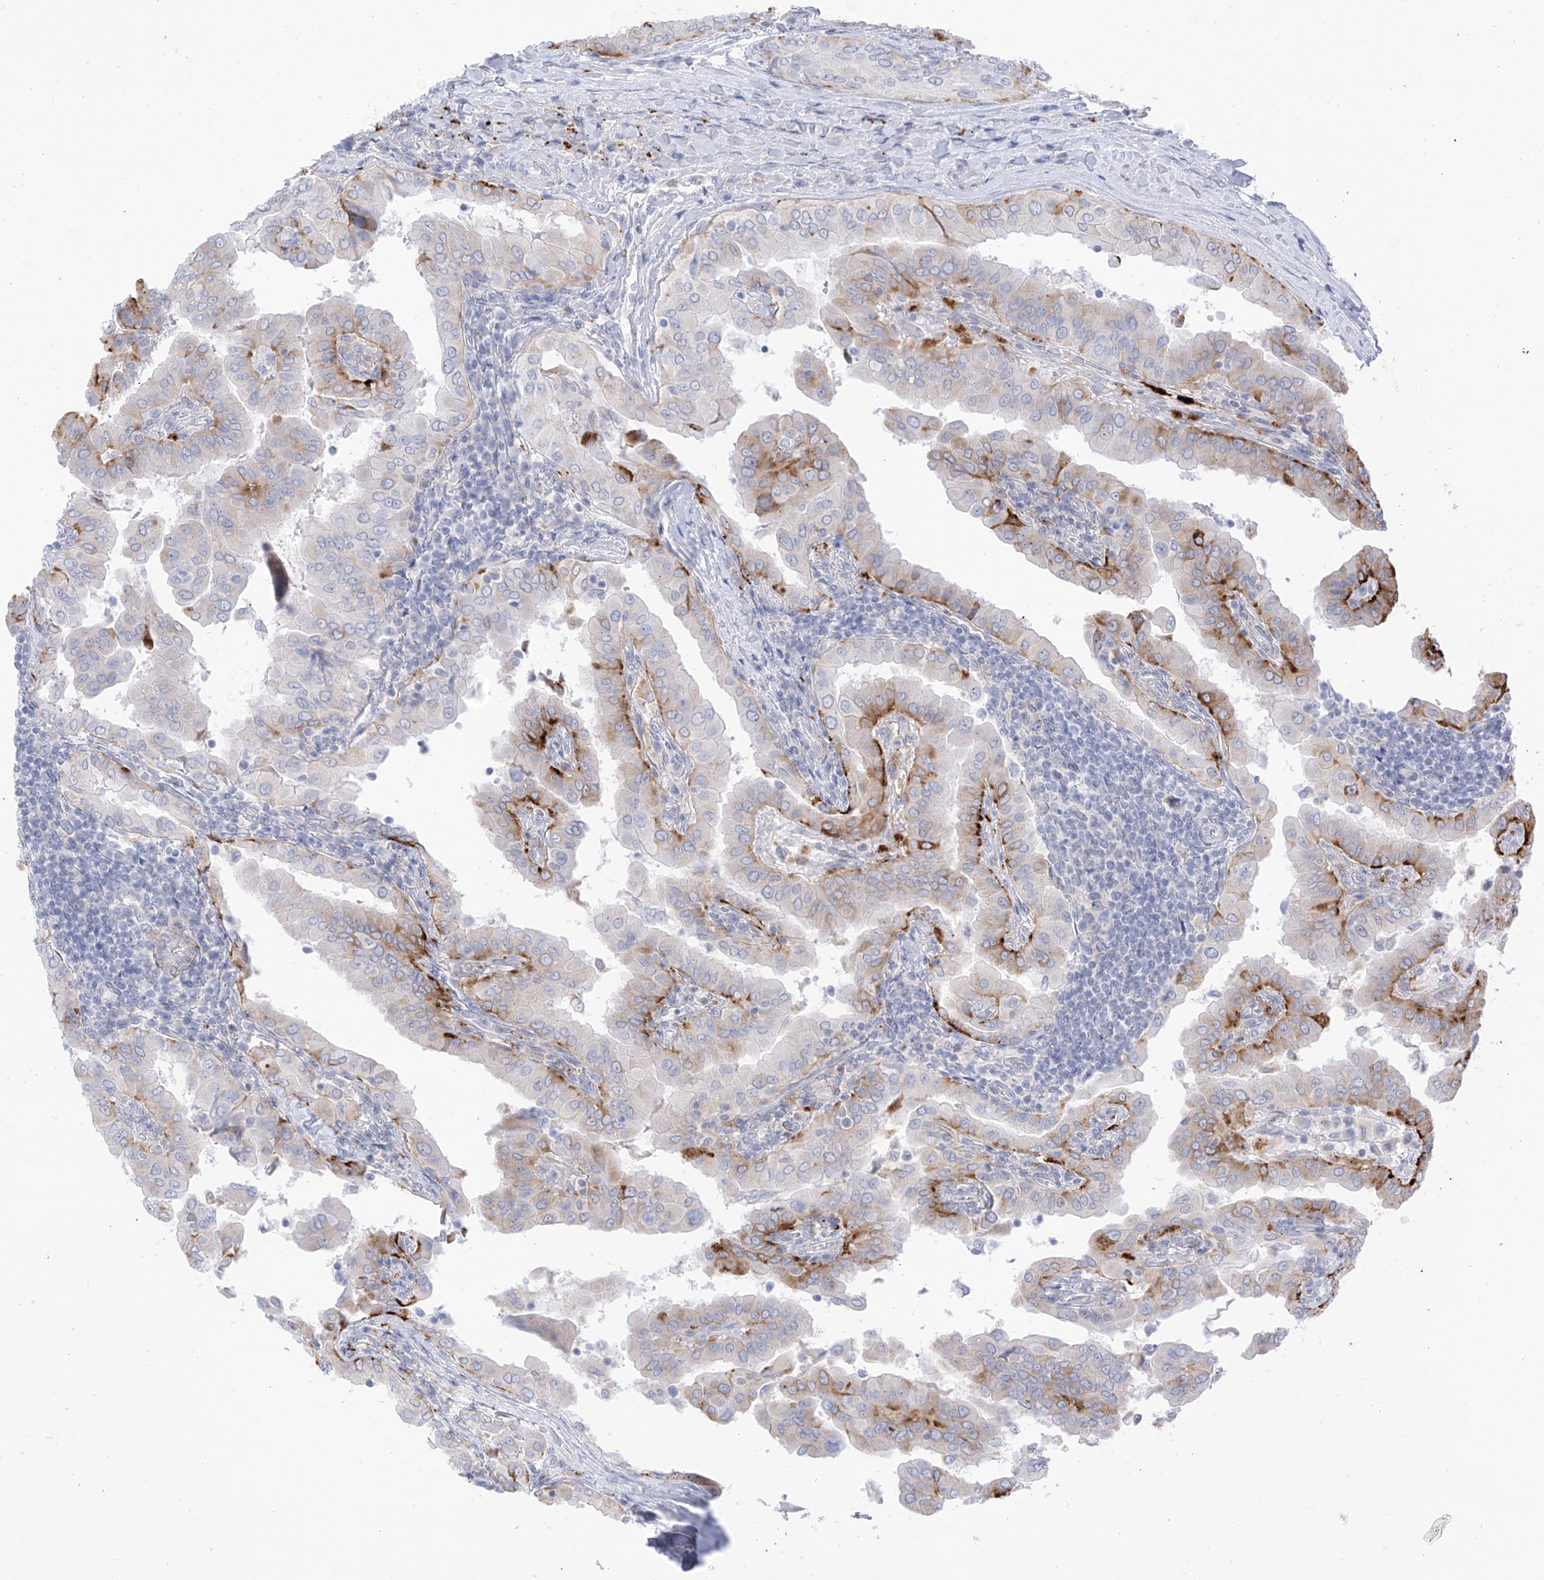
{"staining": {"intensity": "moderate", "quantity": "25%-75%", "location": "cytoplasmic/membranous"}, "tissue": "thyroid cancer", "cell_type": "Tumor cells", "image_type": "cancer", "snomed": [{"axis": "morphology", "description": "Papillary adenocarcinoma, NOS"}, {"axis": "topography", "description": "Thyroid gland"}], "caption": "There is medium levels of moderate cytoplasmic/membranous positivity in tumor cells of papillary adenocarcinoma (thyroid), as demonstrated by immunohistochemical staining (brown color).", "gene": "PSPH", "patient": {"sex": "male", "age": 33}}